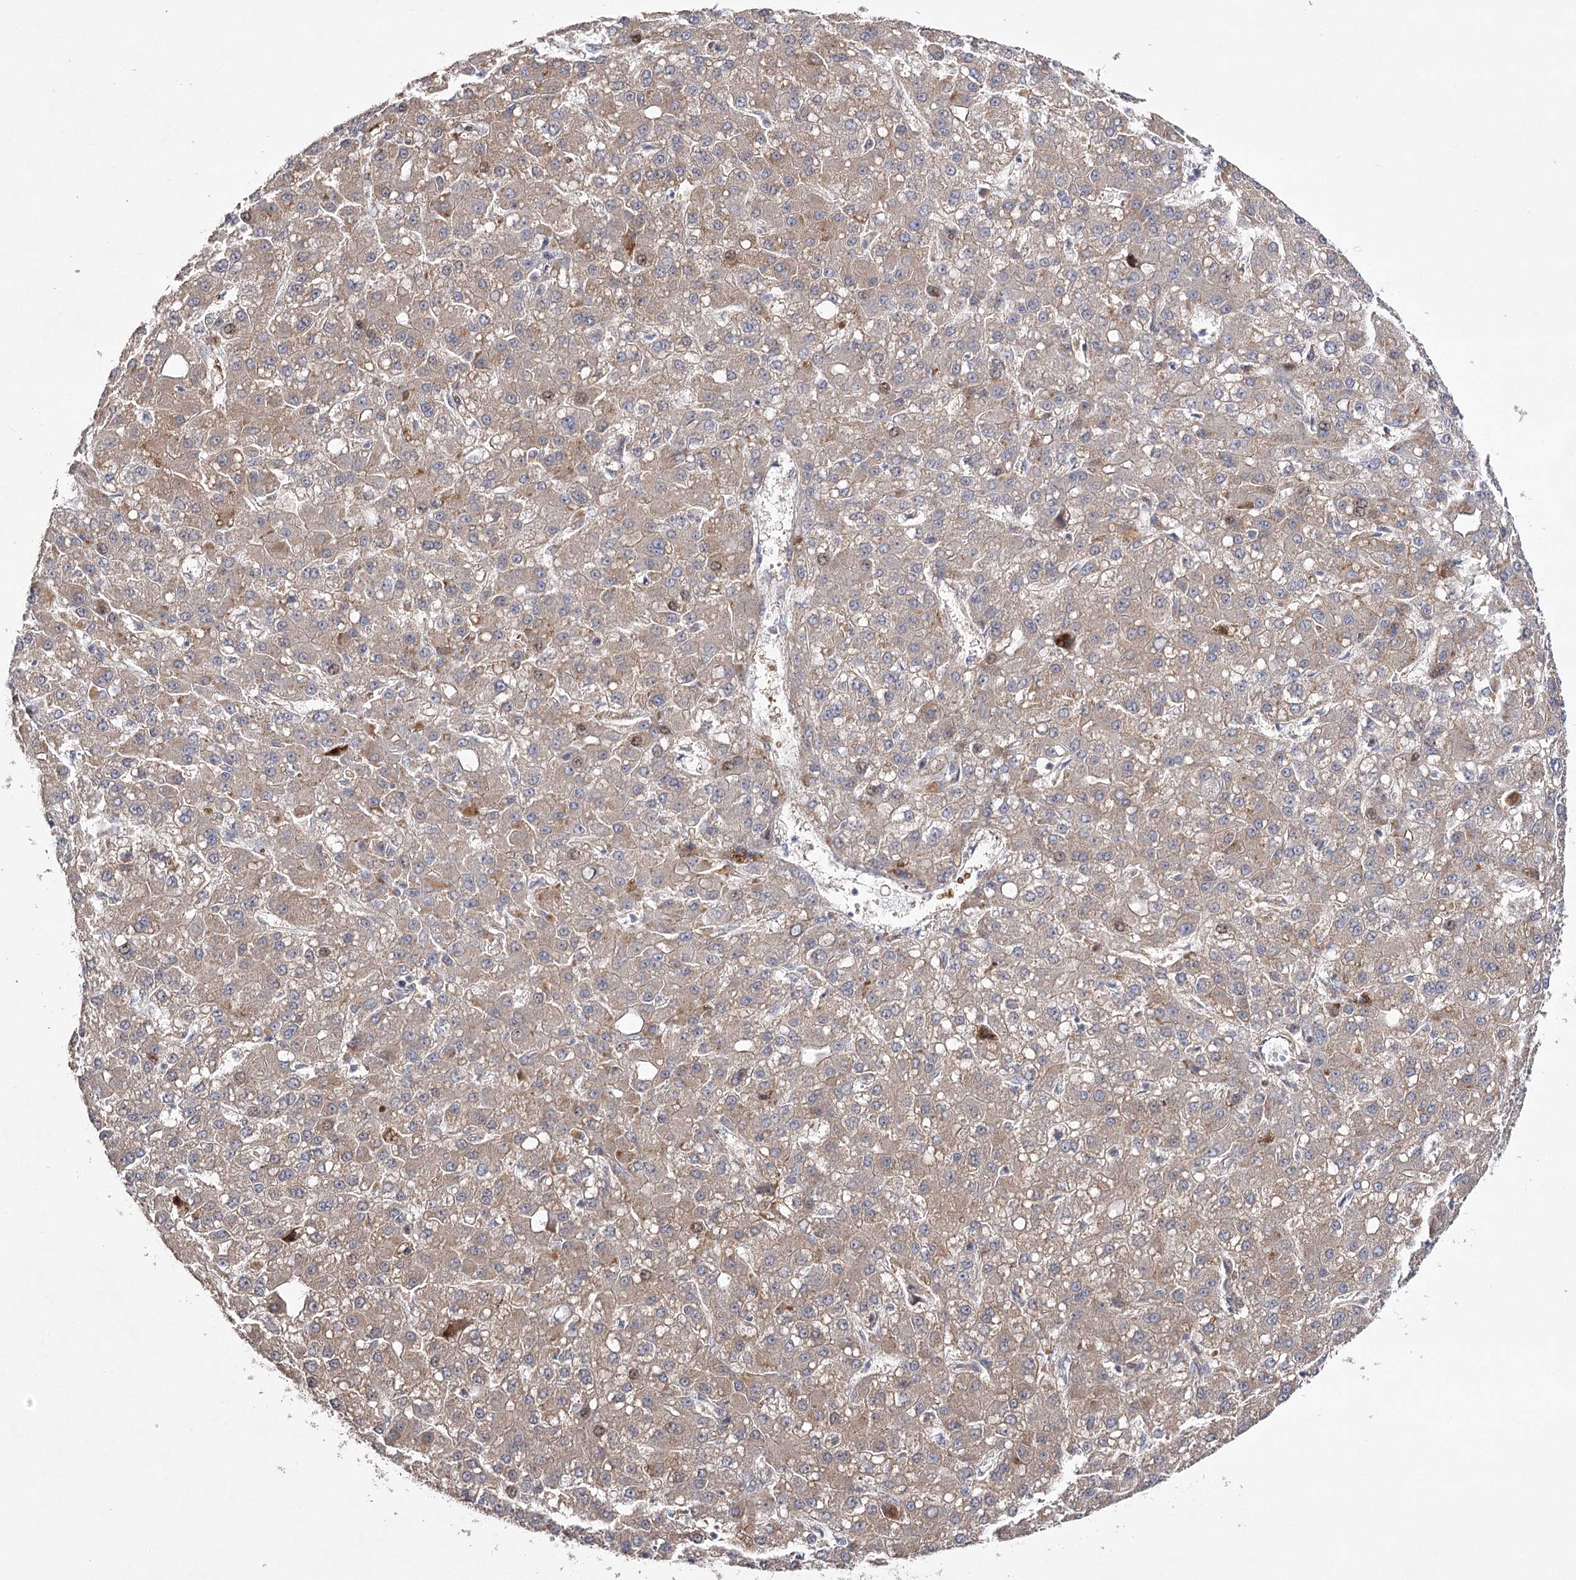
{"staining": {"intensity": "weak", "quantity": ">75%", "location": "cytoplasmic/membranous"}, "tissue": "liver cancer", "cell_type": "Tumor cells", "image_type": "cancer", "snomed": [{"axis": "morphology", "description": "Carcinoma, Hepatocellular, NOS"}, {"axis": "topography", "description": "Liver"}], "caption": "Immunohistochemical staining of liver cancer (hepatocellular carcinoma) reveals low levels of weak cytoplasmic/membranous protein positivity in approximately >75% of tumor cells.", "gene": "OBSL1", "patient": {"sex": "male", "age": 67}}